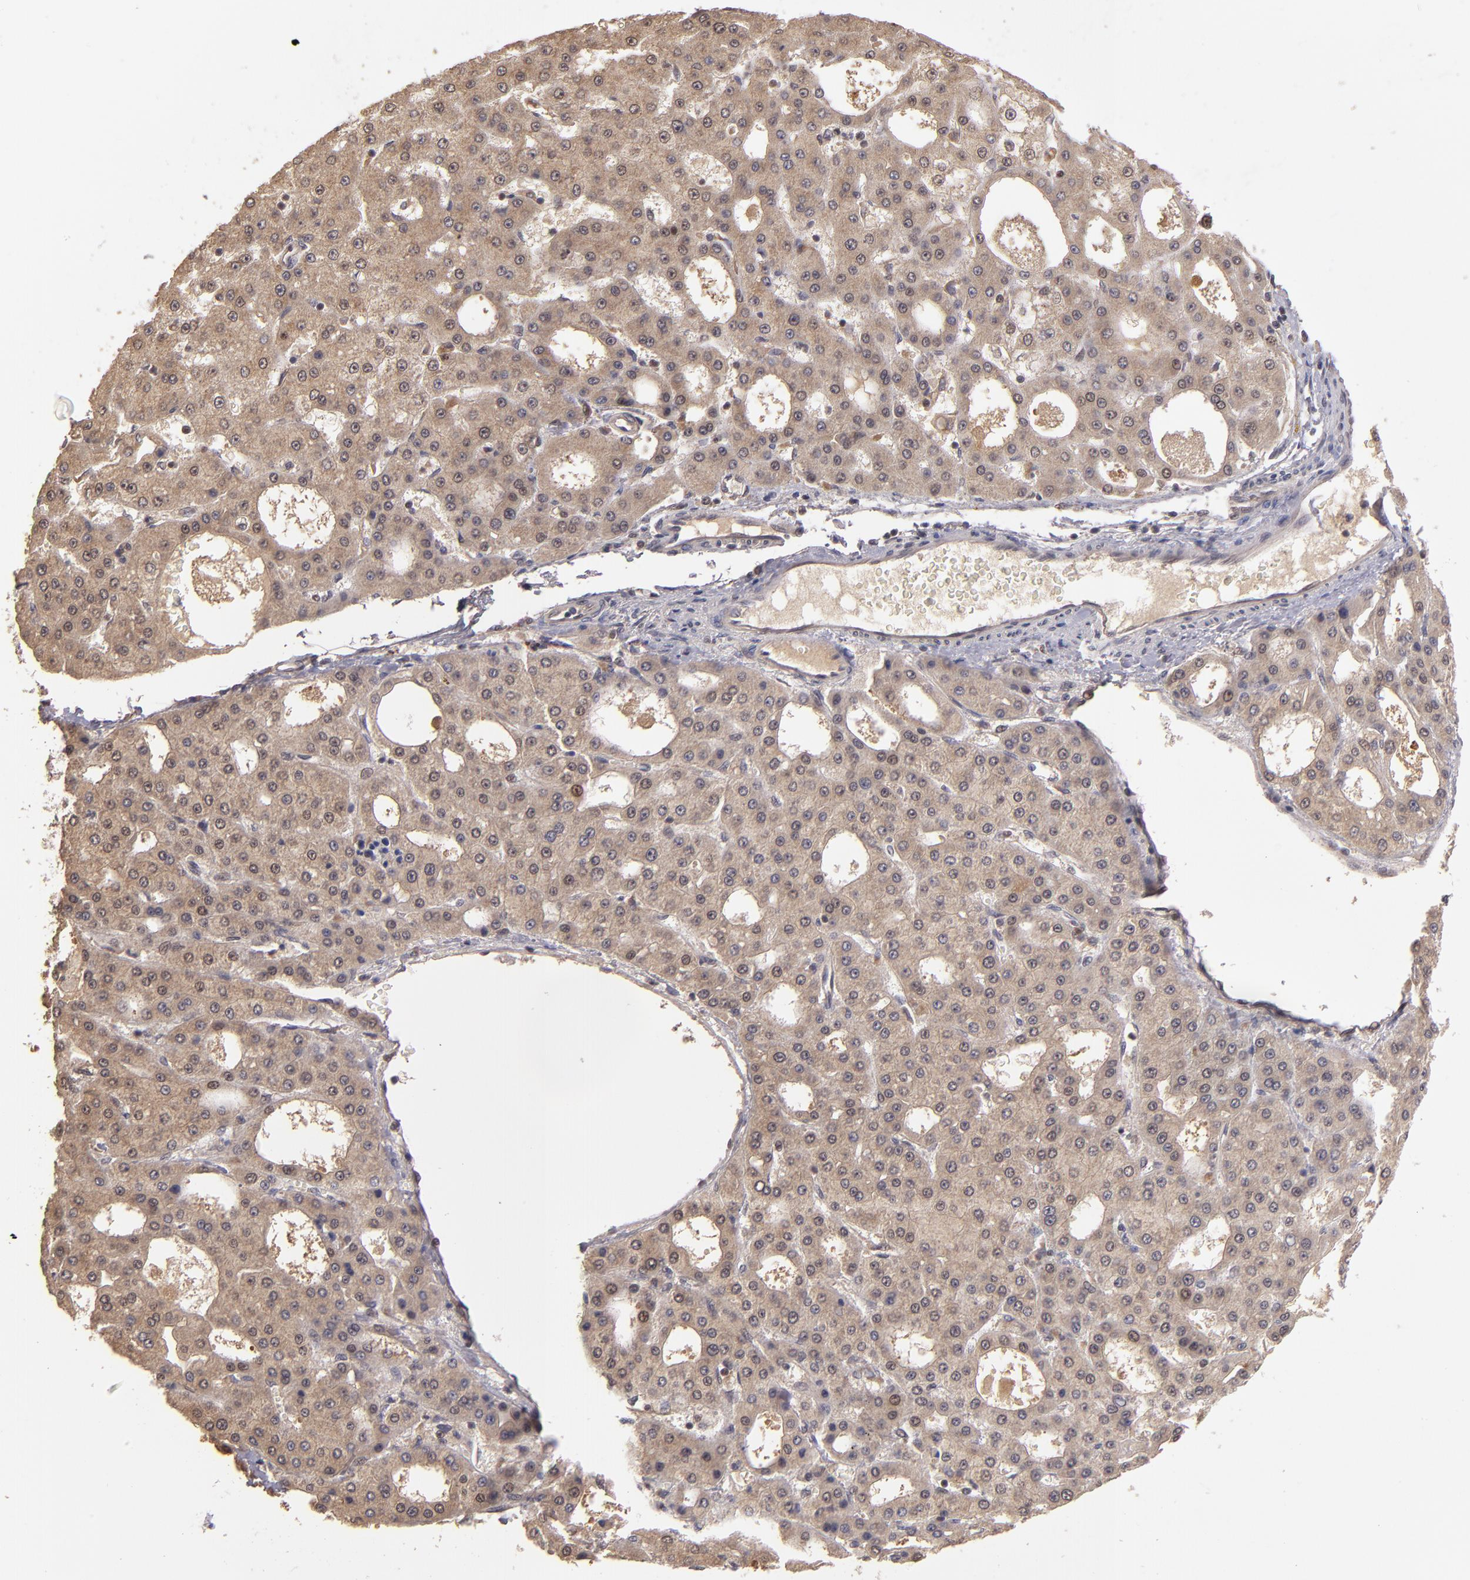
{"staining": {"intensity": "moderate", "quantity": ">75%", "location": "cytoplasmic/membranous,nuclear"}, "tissue": "liver cancer", "cell_type": "Tumor cells", "image_type": "cancer", "snomed": [{"axis": "morphology", "description": "Carcinoma, Hepatocellular, NOS"}, {"axis": "topography", "description": "Liver"}], "caption": "Protein expression analysis of hepatocellular carcinoma (liver) shows moderate cytoplasmic/membranous and nuclear expression in approximately >75% of tumor cells.", "gene": "ABHD12B", "patient": {"sex": "male", "age": 47}}